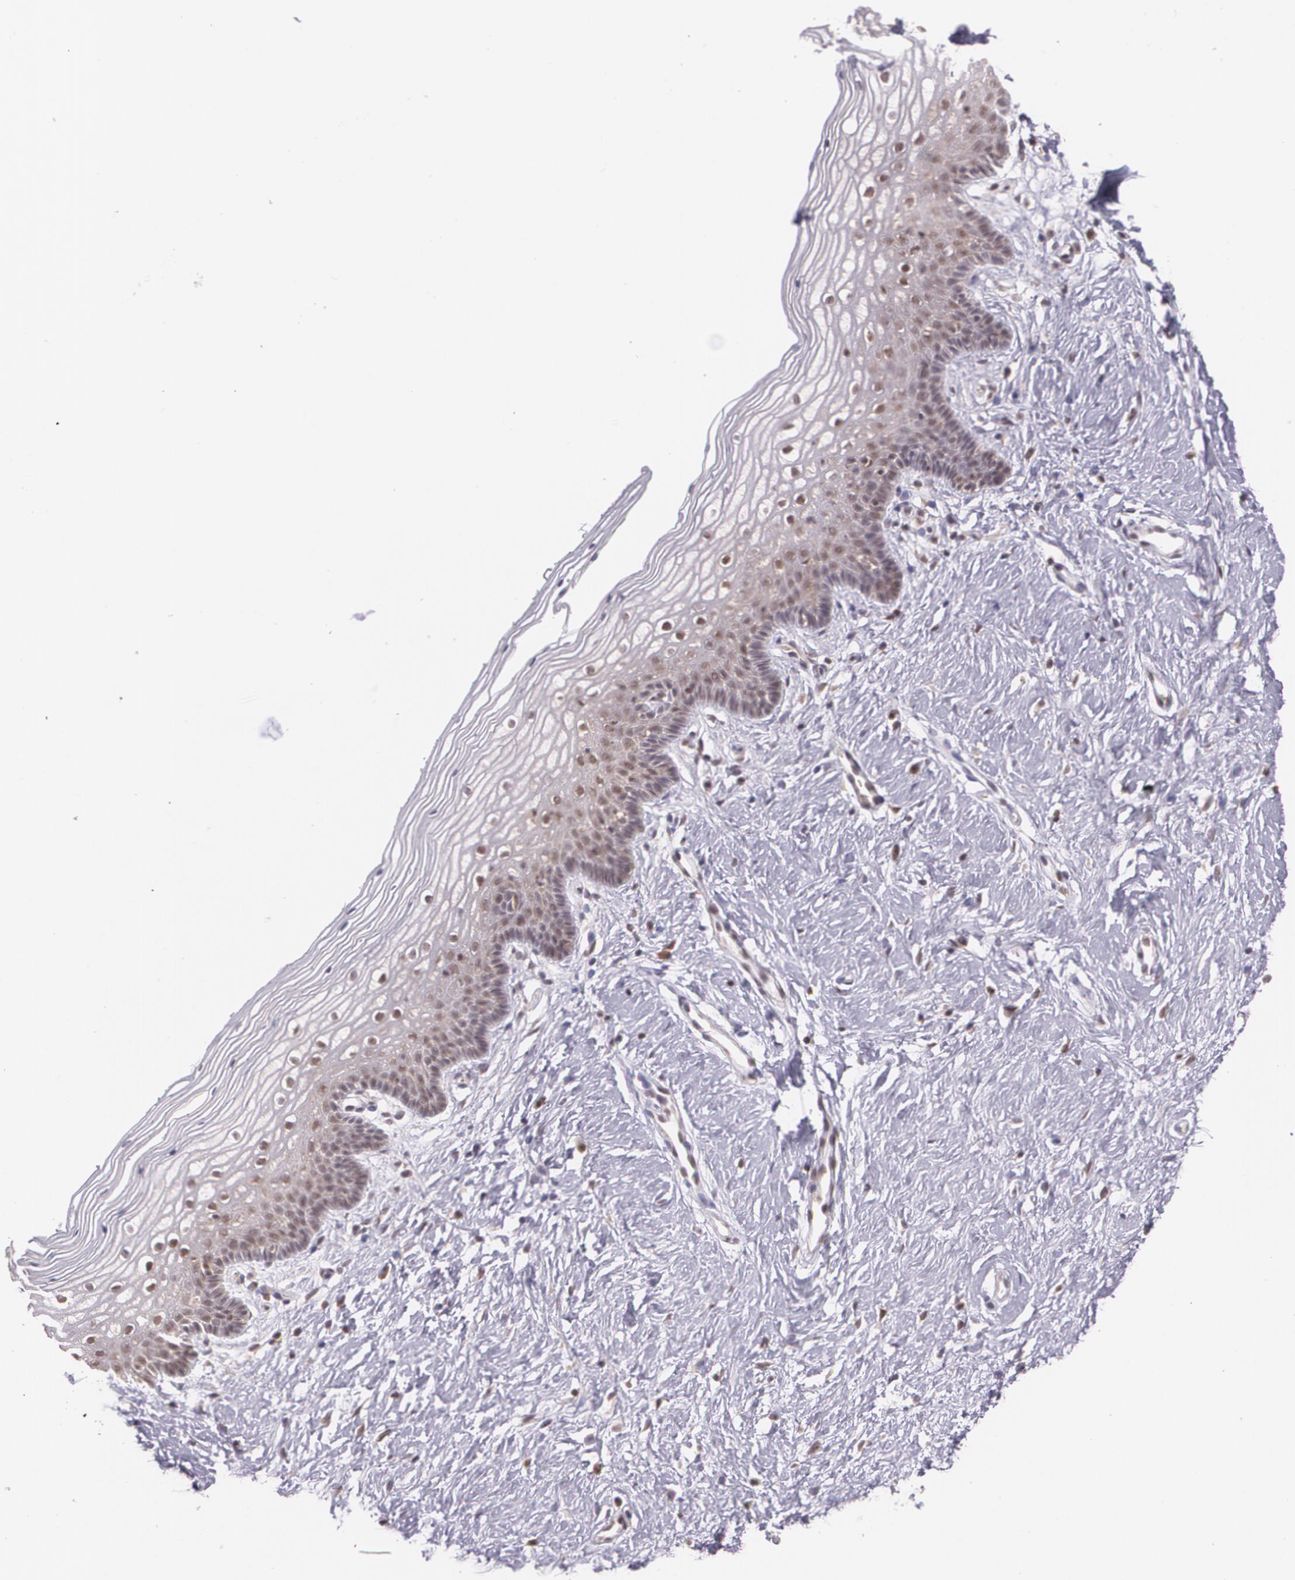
{"staining": {"intensity": "weak", "quantity": "<25%", "location": "nuclear"}, "tissue": "vagina", "cell_type": "Squamous epithelial cells", "image_type": "normal", "snomed": [{"axis": "morphology", "description": "Normal tissue, NOS"}, {"axis": "topography", "description": "Vagina"}], "caption": "Squamous epithelial cells are negative for protein expression in unremarkable human vagina. (DAB immunohistochemistry (IHC) with hematoxylin counter stain).", "gene": "CUL2", "patient": {"sex": "female", "age": 46}}